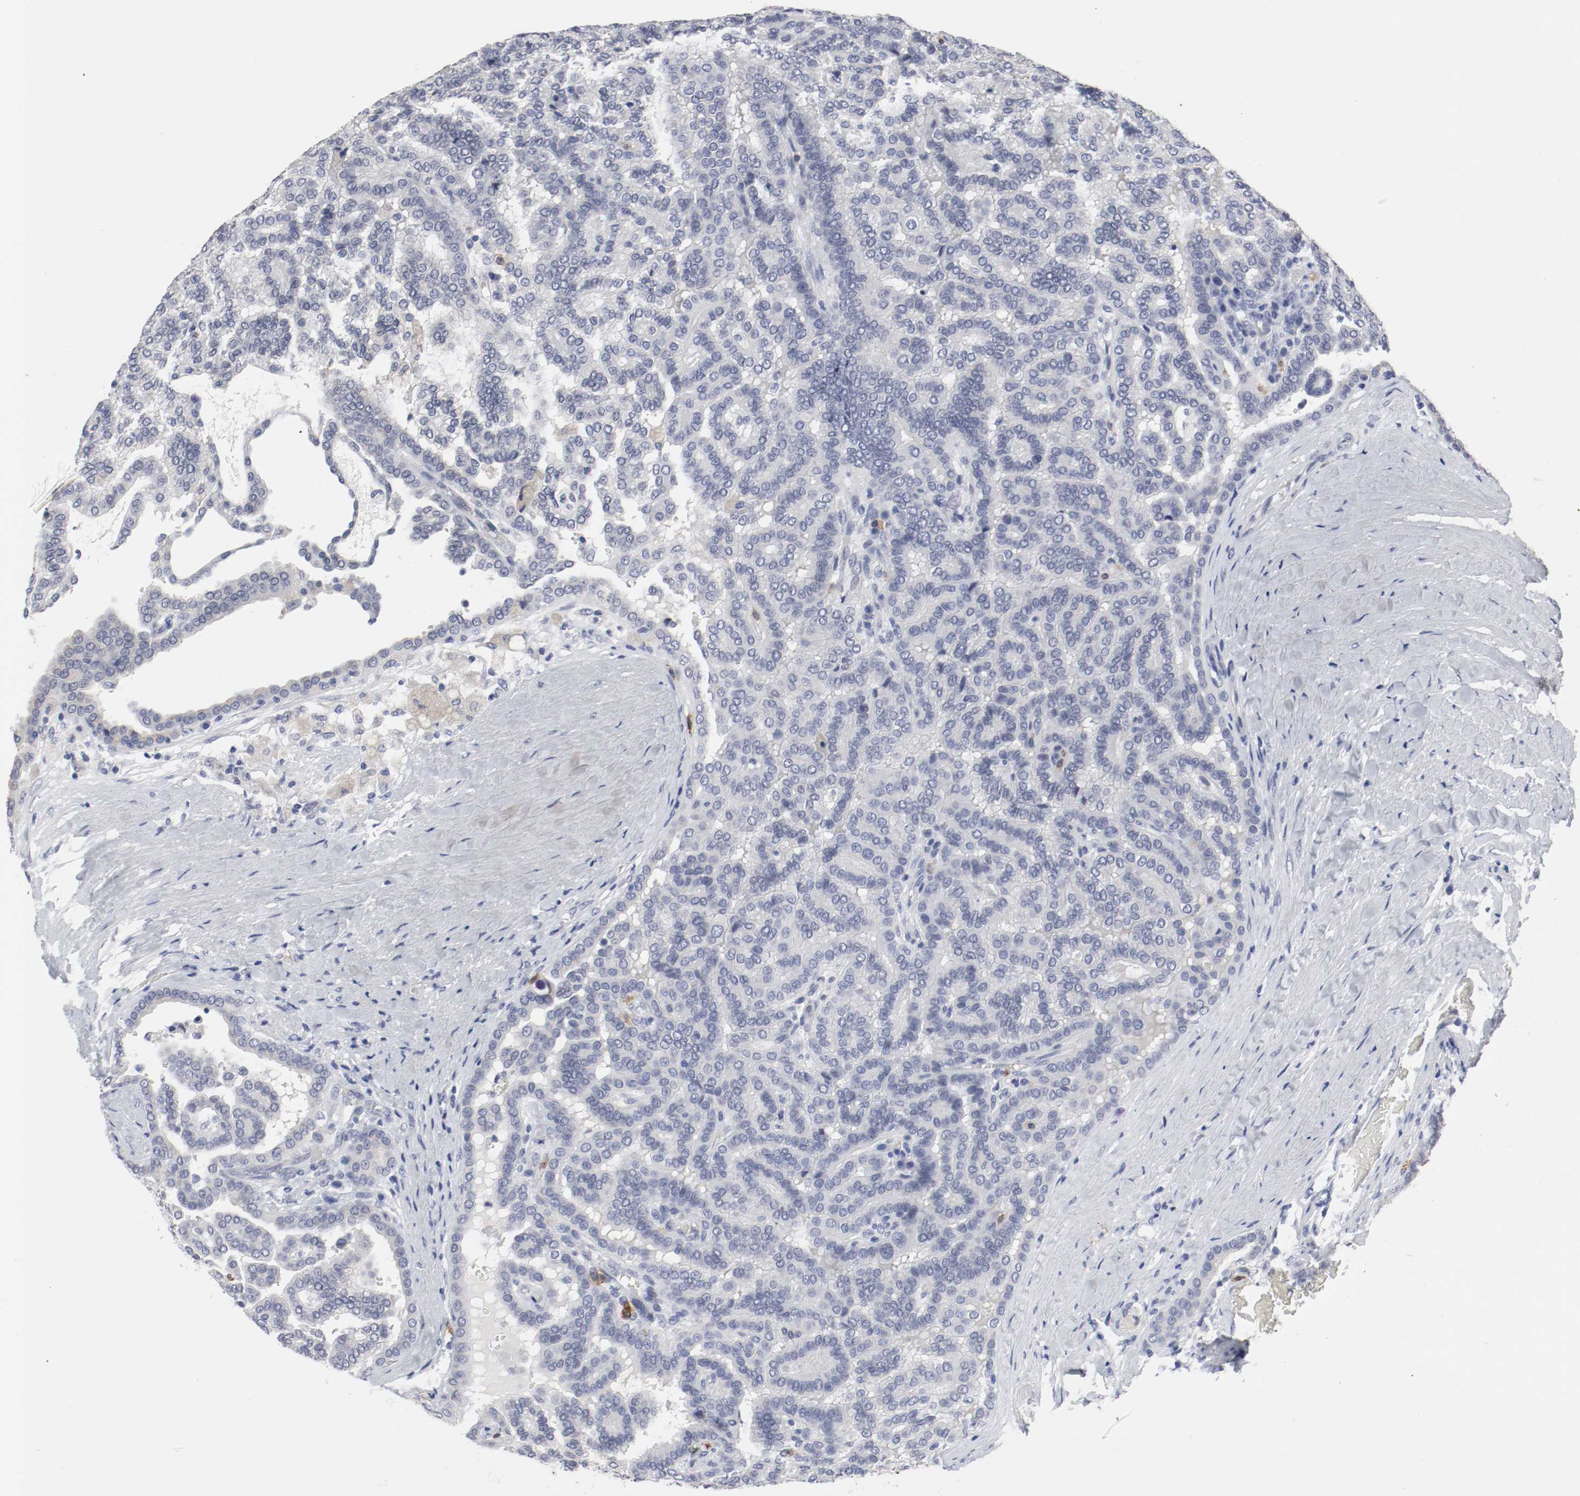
{"staining": {"intensity": "negative", "quantity": "none", "location": "none"}, "tissue": "renal cancer", "cell_type": "Tumor cells", "image_type": "cancer", "snomed": [{"axis": "morphology", "description": "Adenocarcinoma, NOS"}, {"axis": "topography", "description": "Kidney"}], "caption": "Immunohistochemistry of human adenocarcinoma (renal) shows no positivity in tumor cells.", "gene": "KIT", "patient": {"sex": "male", "age": 61}}